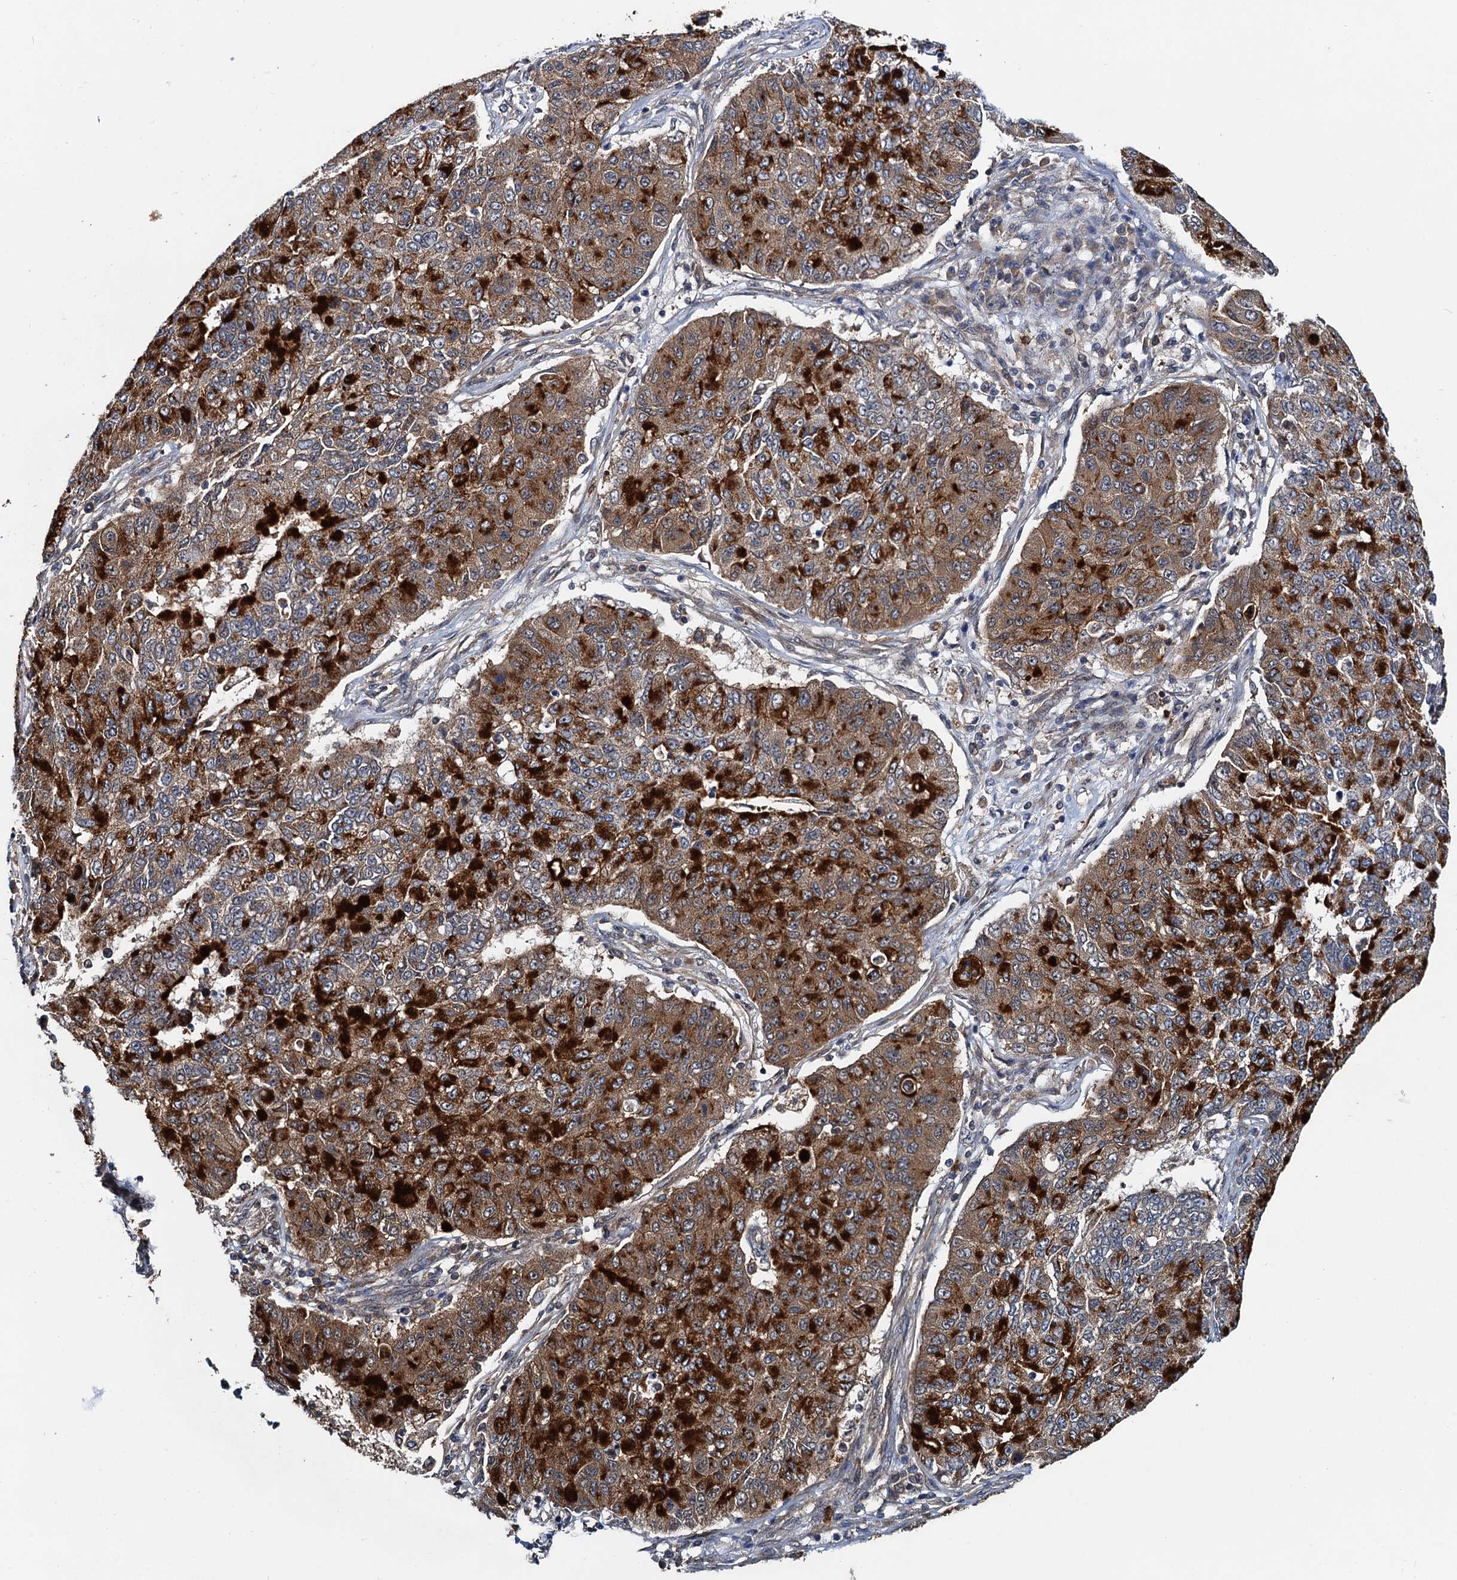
{"staining": {"intensity": "strong", "quantity": ">75%", "location": "cytoplasmic/membranous"}, "tissue": "lung cancer", "cell_type": "Tumor cells", "image_type": "cancer", "snomed": [{"axis": "morphology", "description": "Squamous cell carcinoma, NOS"}, {"axis": "topography", "description": "Lung"}], "caption": "IHC photomicrograph of lung squamous cell carcinoma stained for a protein (brown), which reveals high levels of strong cytoplasmic/membranous staining in about >75% of tumor cells.", "gene": "AAGAB", "patient": {"sex": "male", "age": 74}}